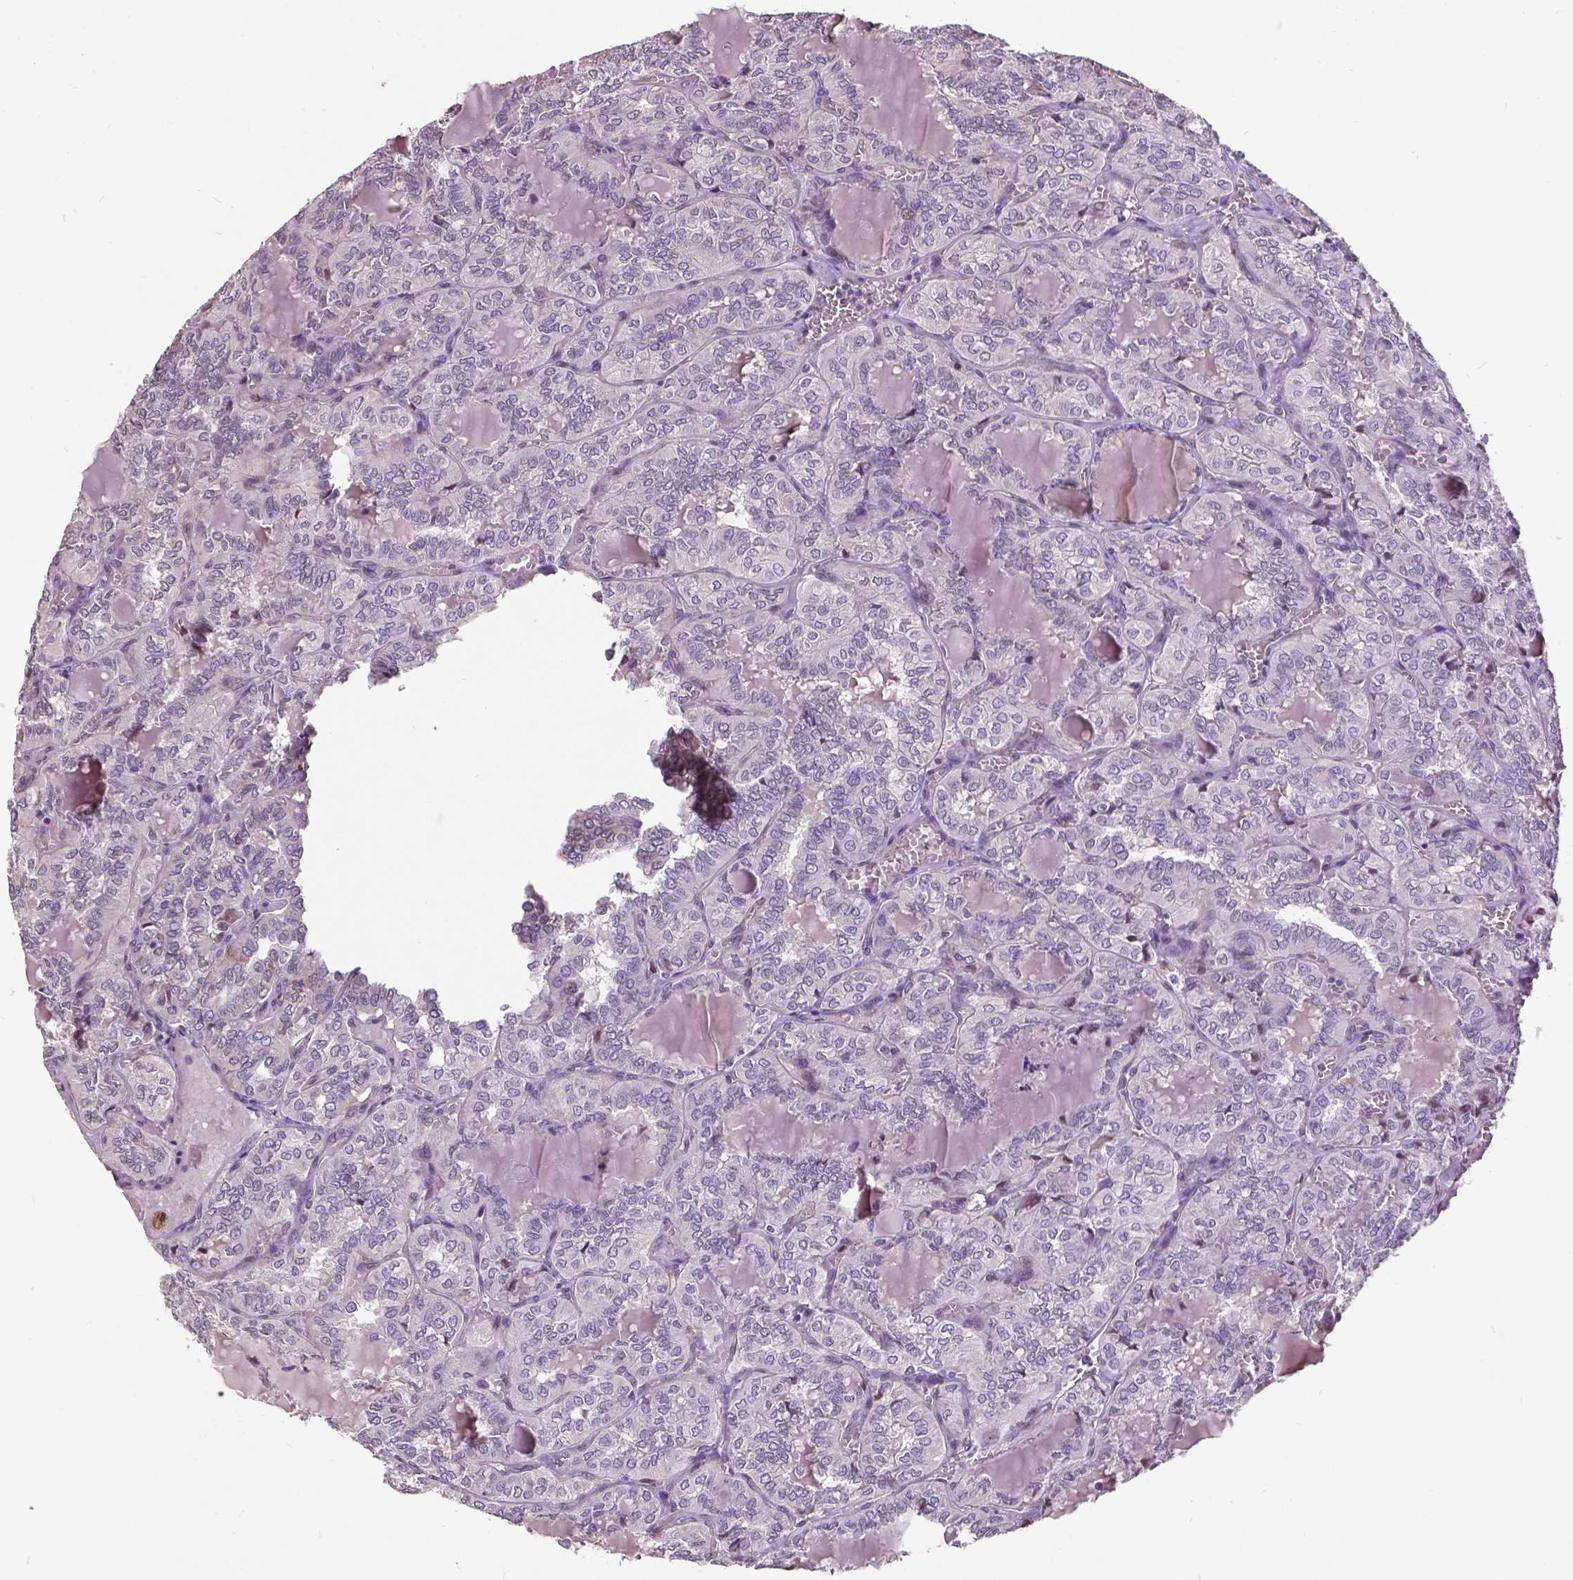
{"staining": {"intensity": "negative", "quantity": "none", "location": "none"}, "tissue": "thyroid cancer", "cell_type": "Tumor cells", "image_type": "cancer", "snomed": [{"axis": "morphology", "description": "Papillary adenocarcinoma, NOS"}, {"axis": "topography", "description": "Thyroid gland"}], "caption": "A photomicrograph of human thyroid papillary adenocarcinoma is negative for staining in tumor cells.", "gene": "AP1S3", "patient": {"sex": "female", "age": 41}}